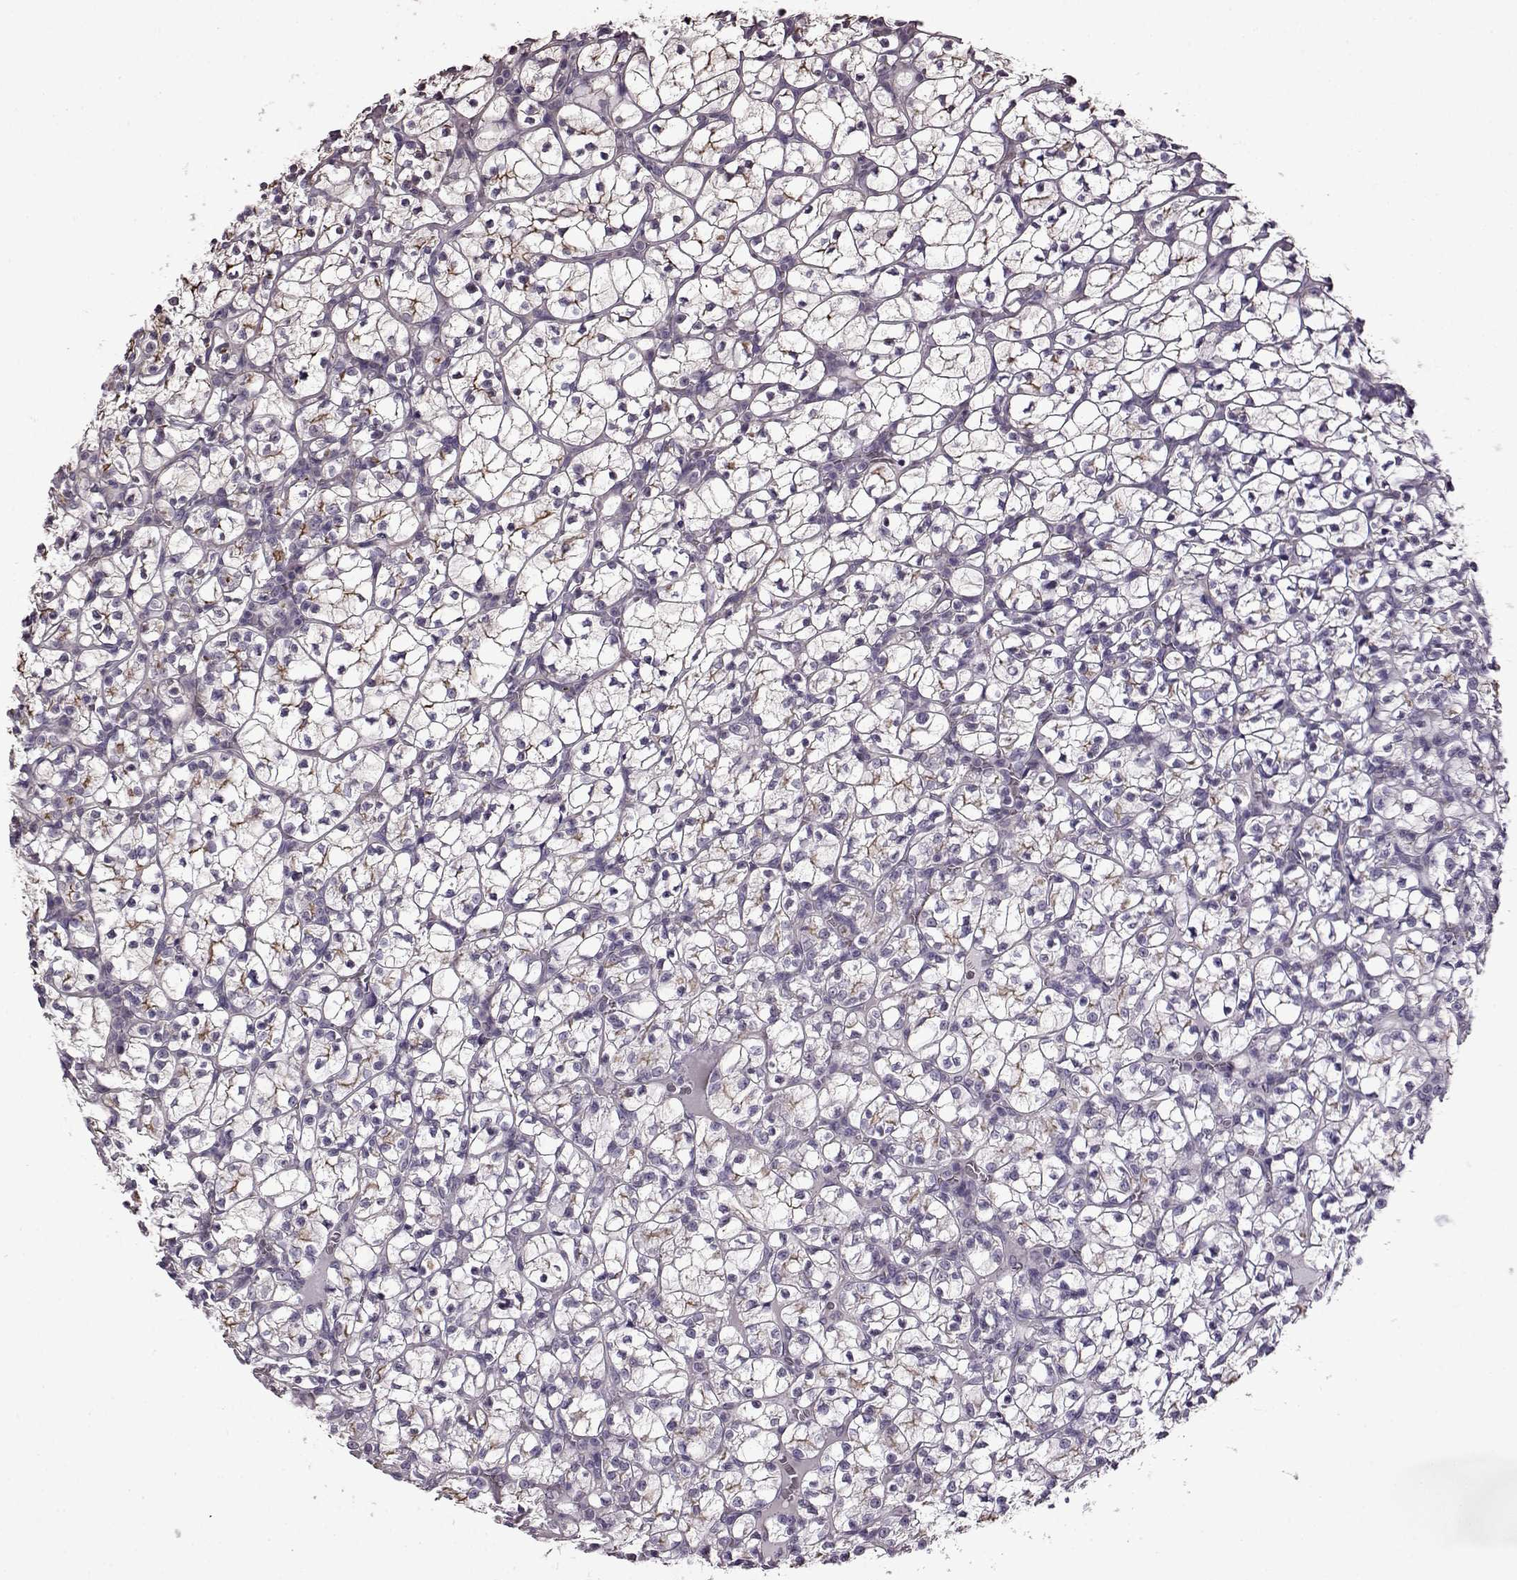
{"staining": {"intensity": "negative", "quantity": "none", "location": "none"}, "tissue": "renal cancer", "cell_type": "Tumor cells", "image_type": "cancer", "snomed": [{"axis": "morphology", "description": "Adenocarcinoma, NOS"}, {"axis": "topography", "description": "Kidney"}], "caption": "This is an IHC image of human renal adenocarcinoma. There is no positivity in tumor cells.", "gene": "EDDM3B", "patient": {"sex": "female", "age": 89}}